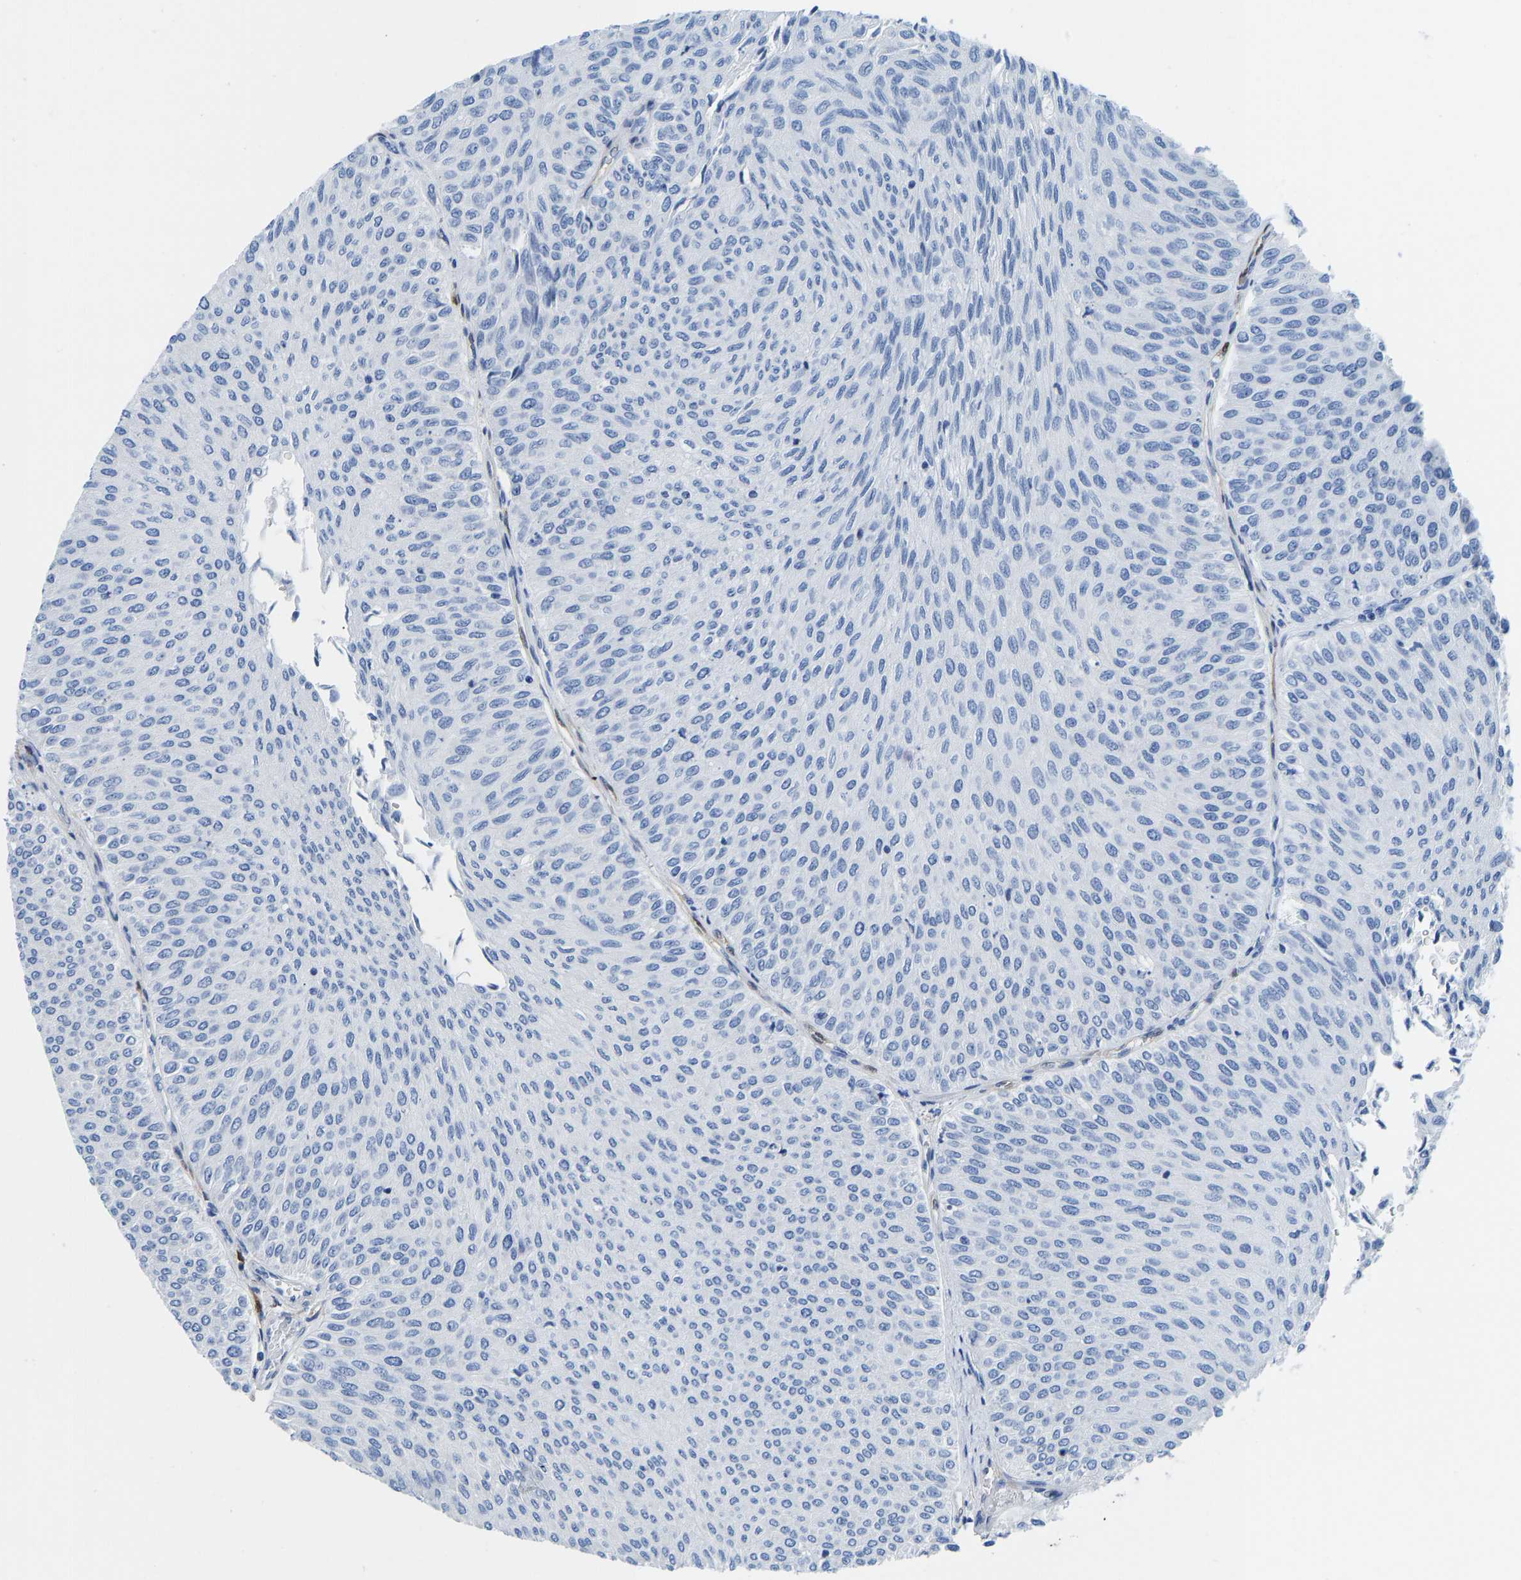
{"staining": {"intensity": "negative", "quantity": "none", "location": "none"}, "tissue": "urothelial cancer", "cell_type": "Tumor cells", "image_type": "cancer", "snomed": [{"axis": "morphology", "description": "Urothelial carcinoma, Low grade"}, {"axis": "topography", "description": "Urinary bladder"}], "caption": "Tumor cells show no significant protein staining in urothelial carcinoma (low-grade).", "gene": "NKAIN3", "patient": {"sex": "male", "age": 78}}